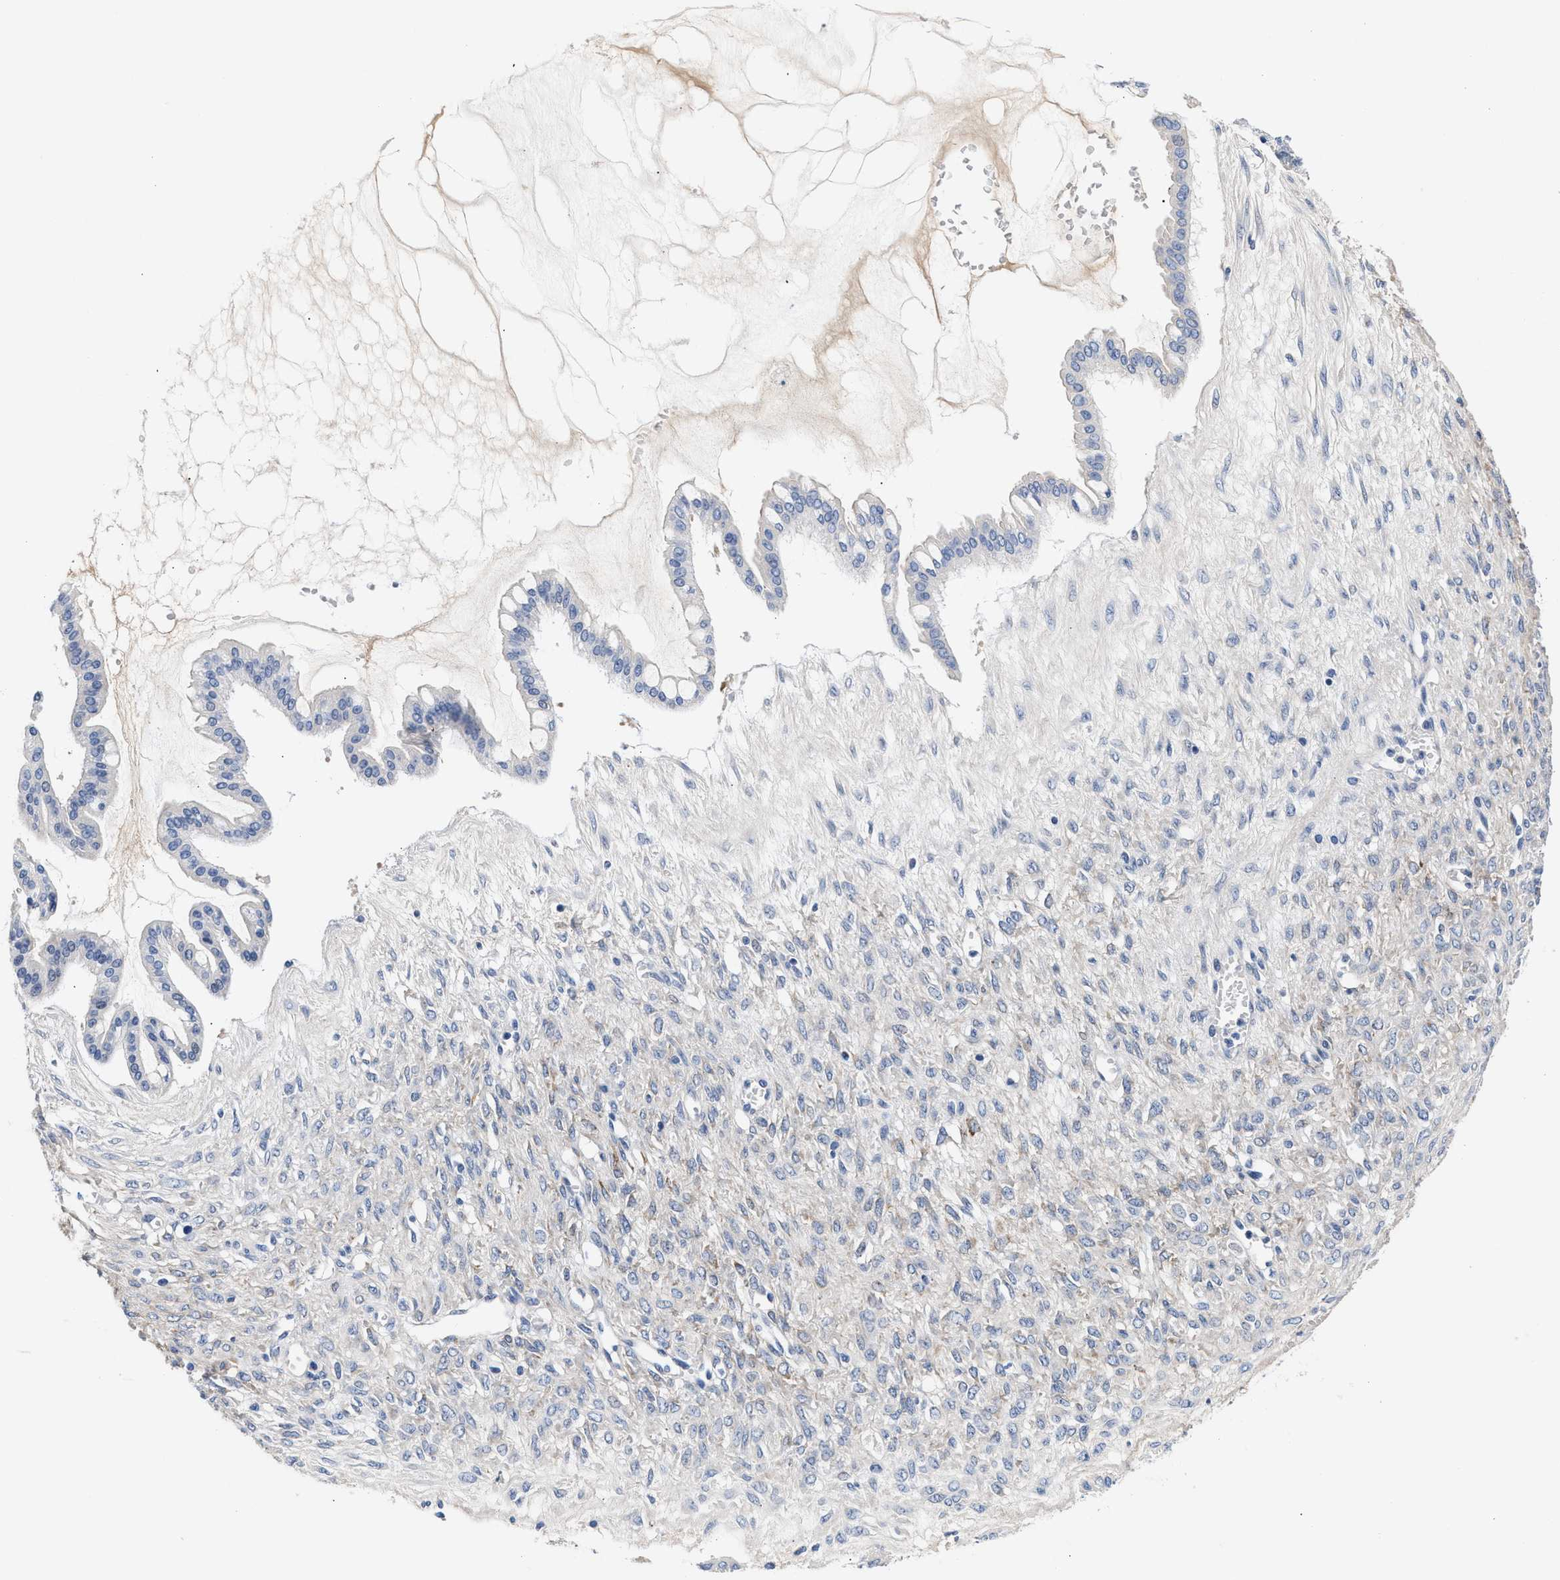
{"staining": {"intensity": "negative", "quantity": "none", "location": "none"}, "tissue": "ovarian cancer", "cell_type": "Tumor cells", "image_type": "cancer", "snomed": [{"axis": "morphology", "description": "Cystadenocarcinoma, mucinous, NOS"}, {"axis": "topography", "description": "Ovary"}], "caption": "Immunohistochemistry histopathology image of neoplastic tissue: mucinous cystadenocarcinoma (ovarian) stained with DAB (3,3'-diaminobenzidine) reveals no significant protein positivity in tumor cells.", "gene": "ACTL7B", "patient": {"sex": "female", "age": 73}}